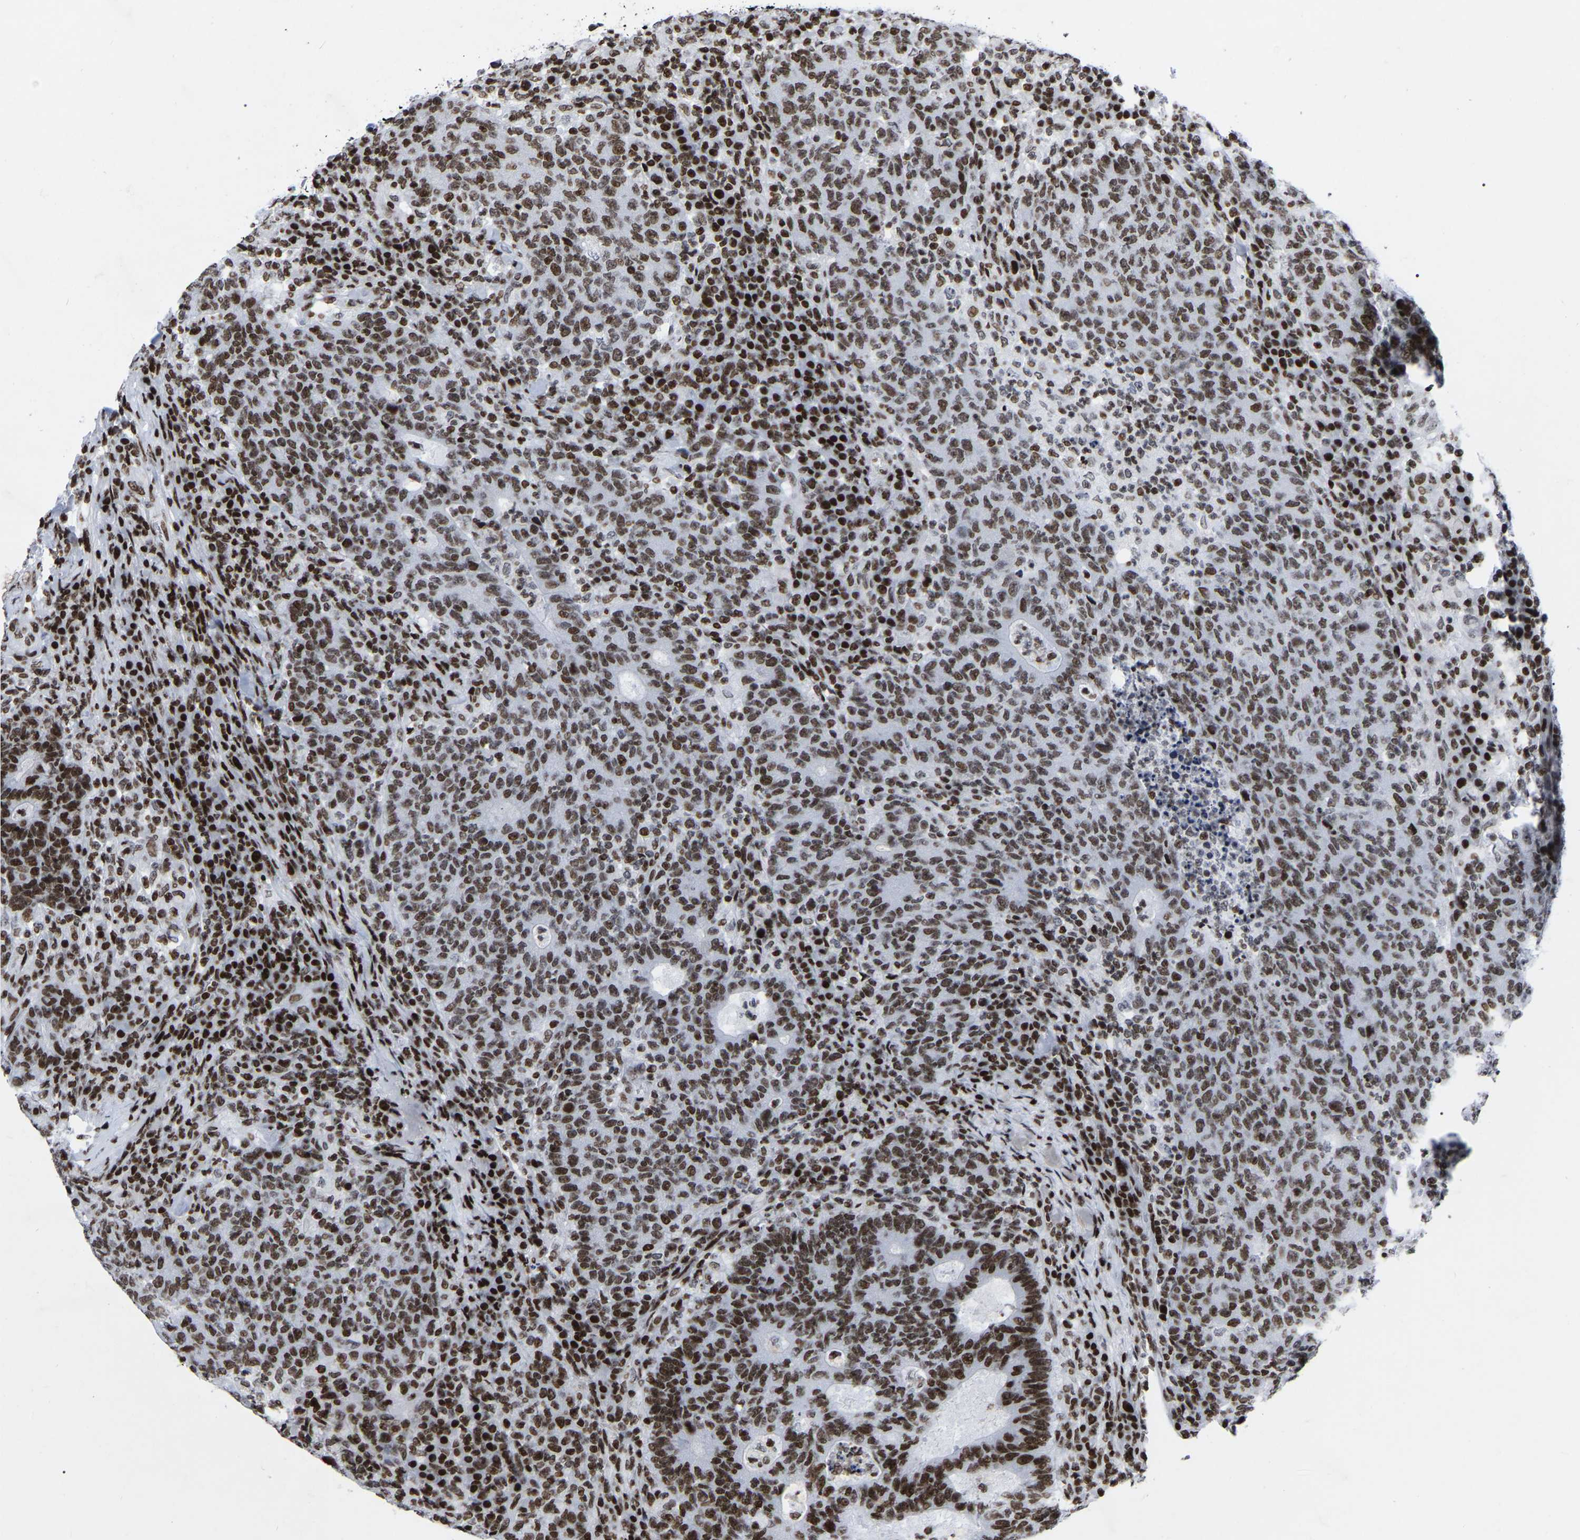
{"staining": {"intensity": "moderate", "quantity": ">75%", "location": "nuclear"}, "tissue": "colorectal cancer", "cell_type": "Tumor cells", "image_type": "cancer", "snomed": [{"axis": "morphology", "description": "Adenocarcinoma, NOS"}, {"axis": "topography", "description": "Colon"}], "caption": "Moderate nuclear protein staining is appreciated in approximately >75% of tumor cells in colorectal cancer.", "gene": "PRCC", "patient": {"sex": "female", "age": 75}}